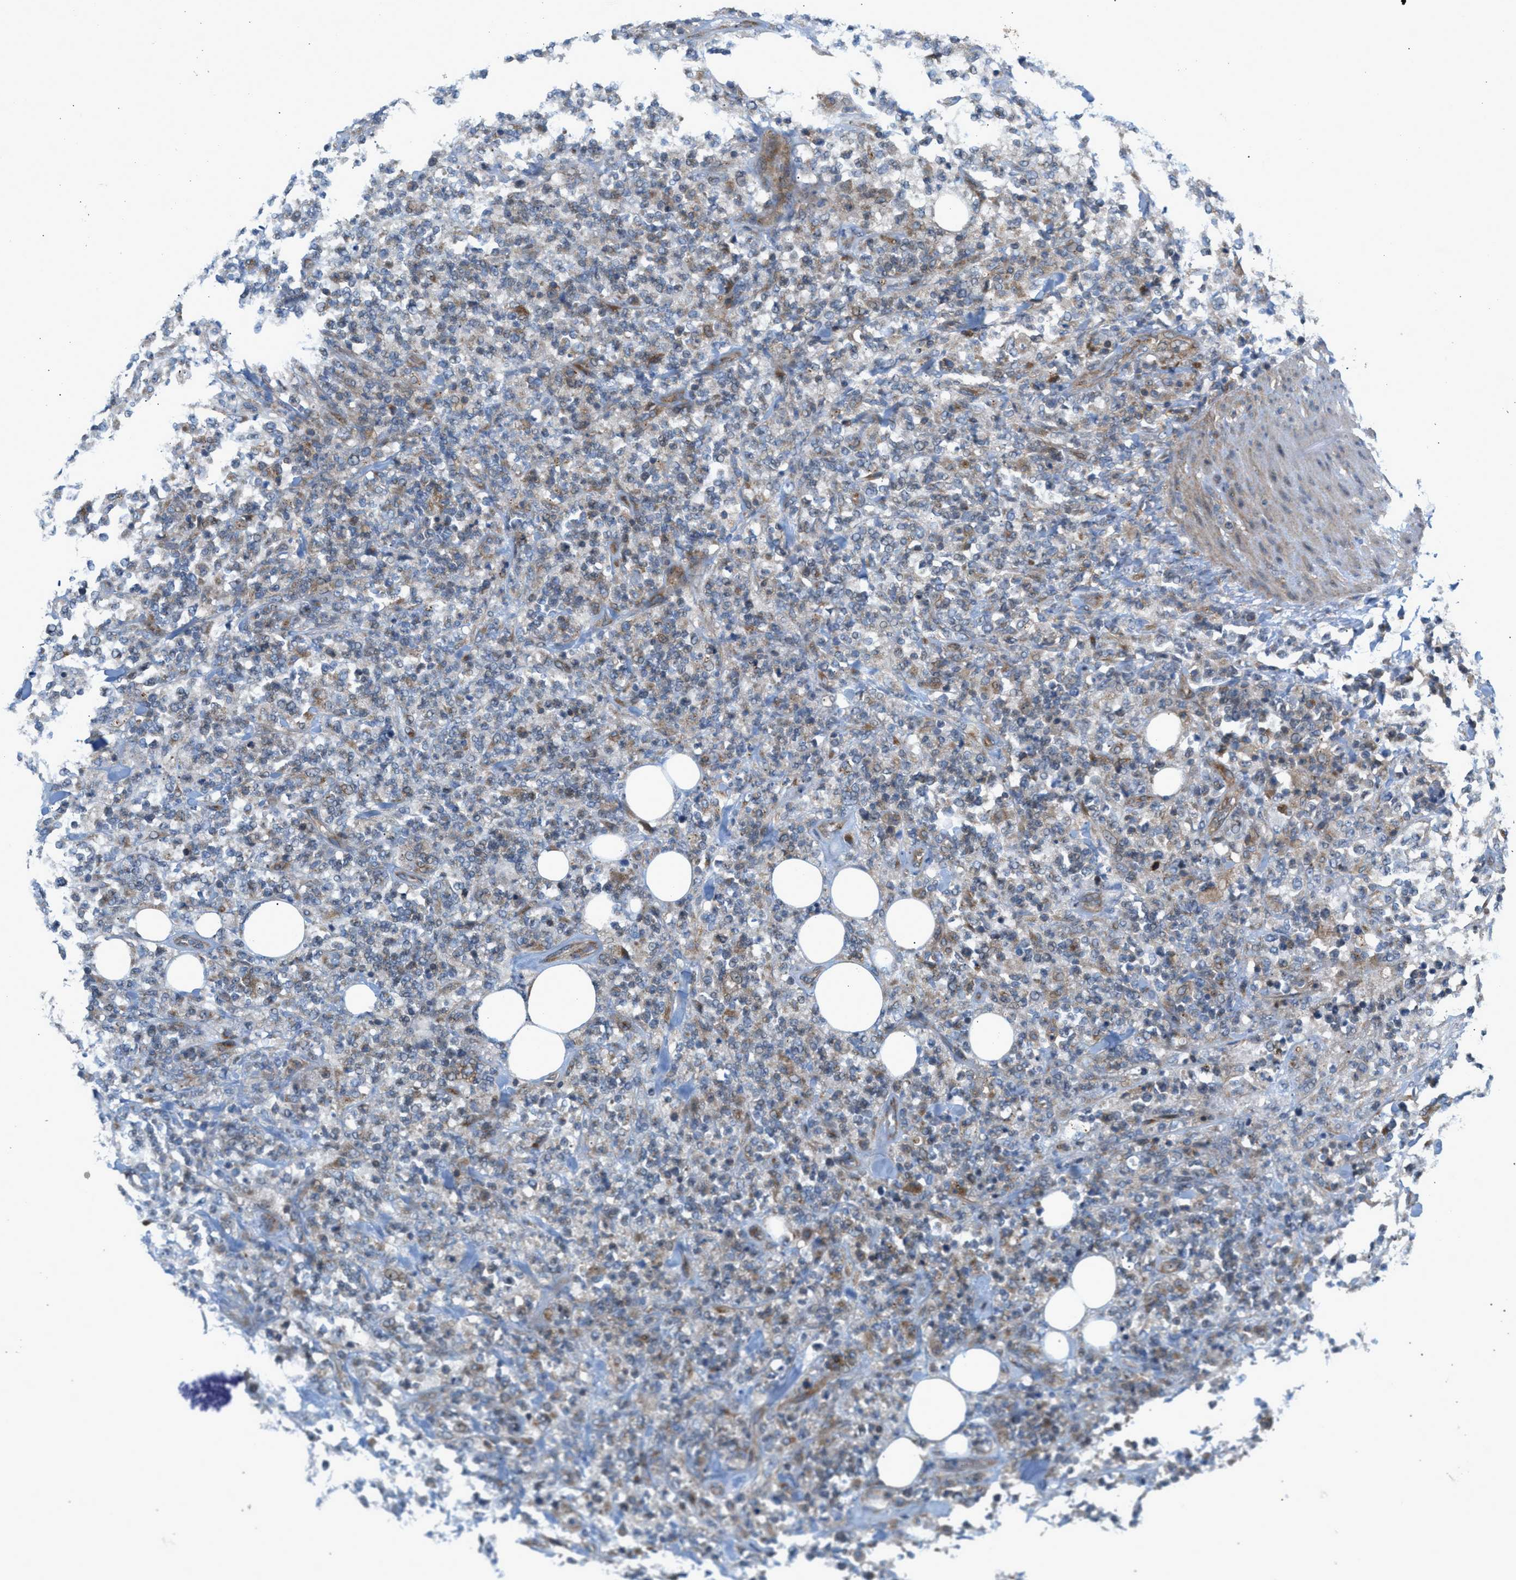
{"staining": {"intensity": "weak", "quantity": "25%-75%", "location": "cytoplasmic/membranous"}, "tissue": "lymphoma", "cell_type": "Tumor cells", "image_type": "cancer", "snomed": [{"axis": "morphology", "description": "Malignant lymphoma, non-Hodgkin's type, High grade"}, {"axis": "topography", "description": "Soft tissue"}], "caption": "Protein positivity by immunohistochemistry (IHC) displays weak cytoplasmic/membranous staining in about 25%-75% of tumor cells in high-grade malignant lymphoma, non-Hodgkin's type. (IHC, brightfield microscopy, high magnification).", "gene": "CYB5D1", "patient": {"sex": "male", "age": 18}}